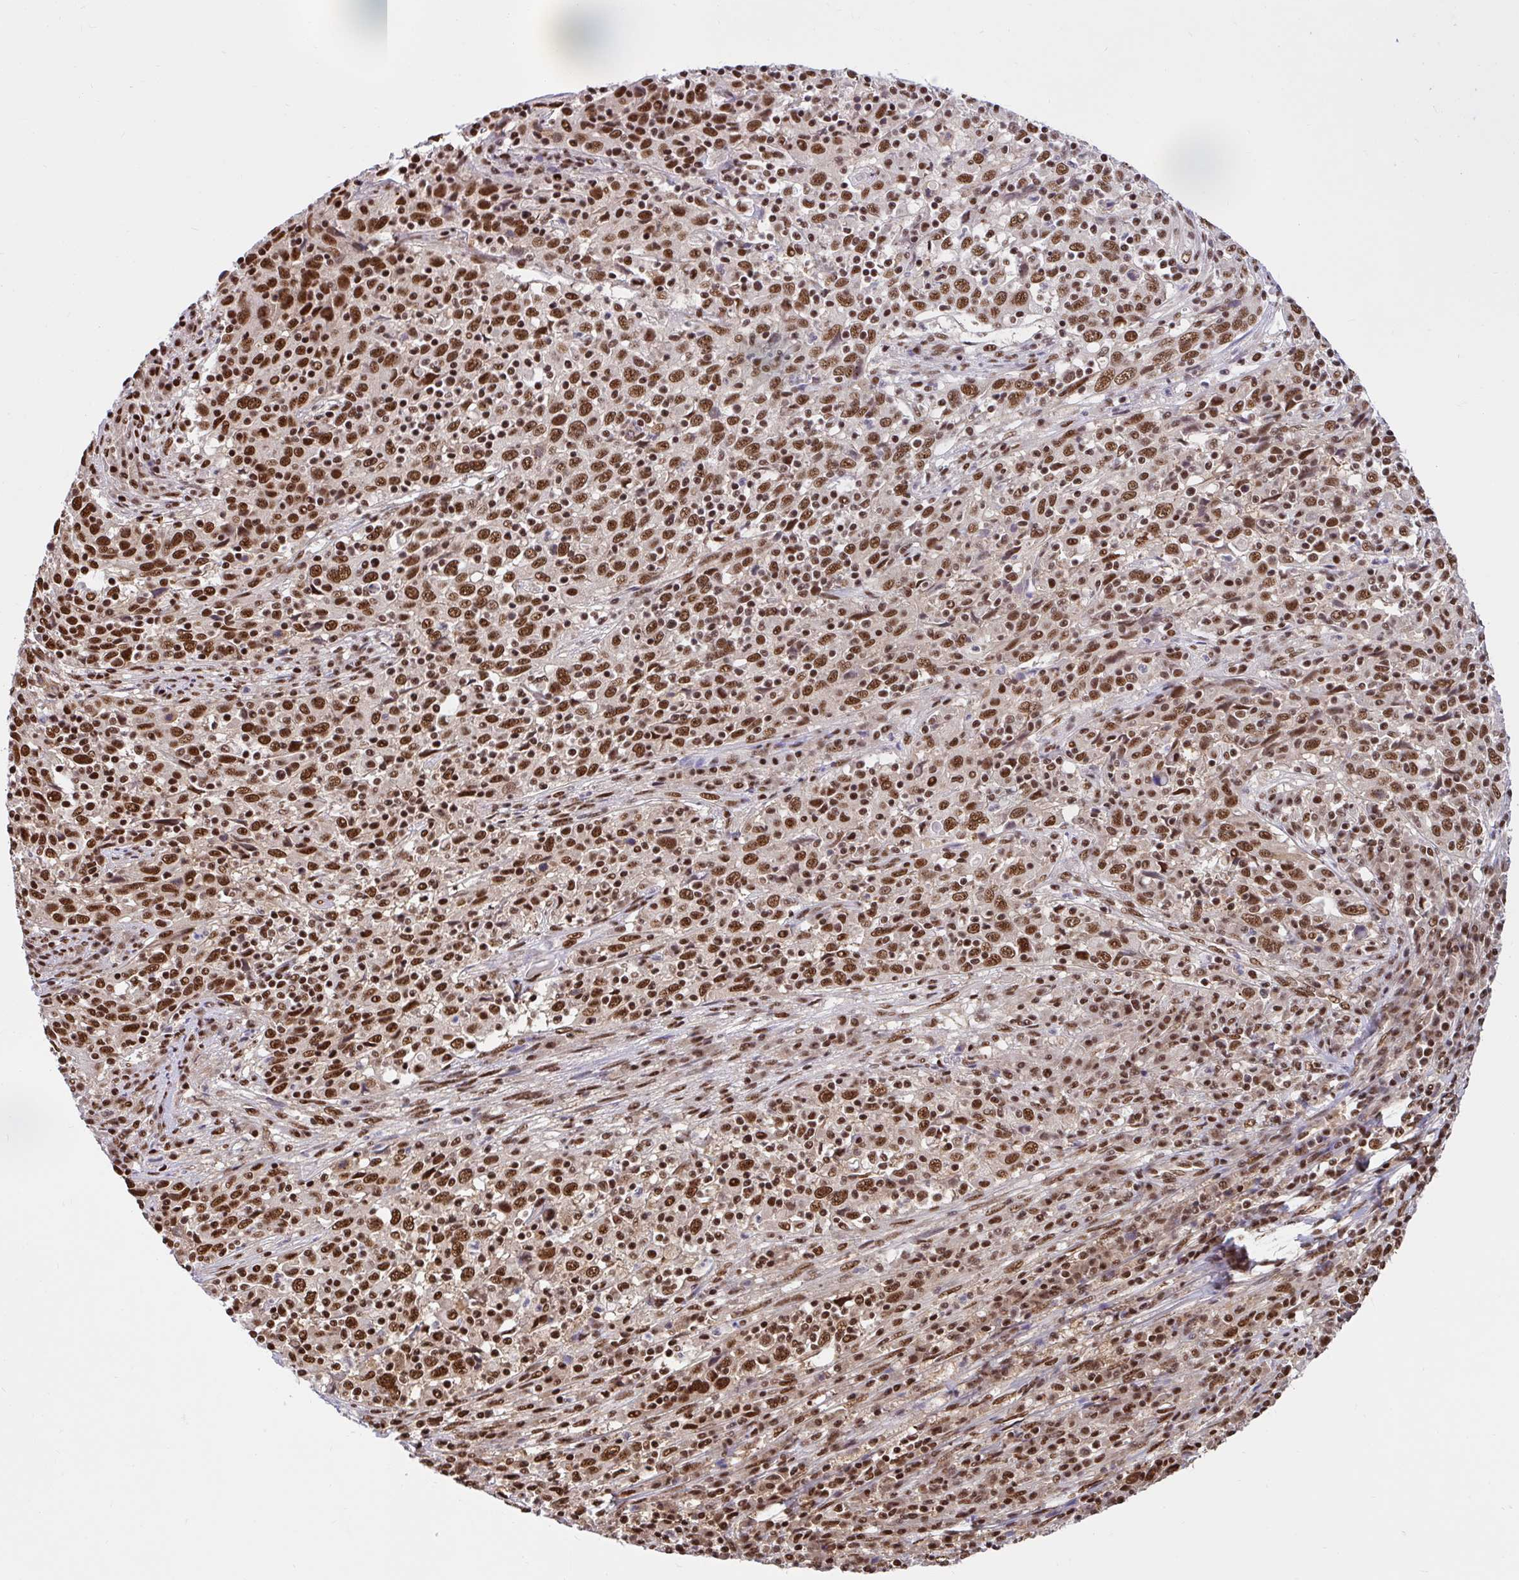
{"staining": {"intensity": "moderate", "quantity": ">75%", "location": "nuclear"}, "tissue": "cervical cancer", "cell_type": "Tumor cells", "image_type": "cancer", "snomed": [{"axis": "morphology", "description": "Squamous cell carcinoma, NOS"}, {"axis": "topography", "description": "Cervix"}], "caption": "Immunohistochemistry photomicrograph of neoplastic tissue: cervical cancer (squamous cell carcinoma) stained using immunohistochemistry shows medium levels of moderate protein expression localized specifically in the nuclear of tumor cells, appearing as a nuclear brown color.", "gene": "ABCA9", "patient": {"sex": "female", "age": 46}}